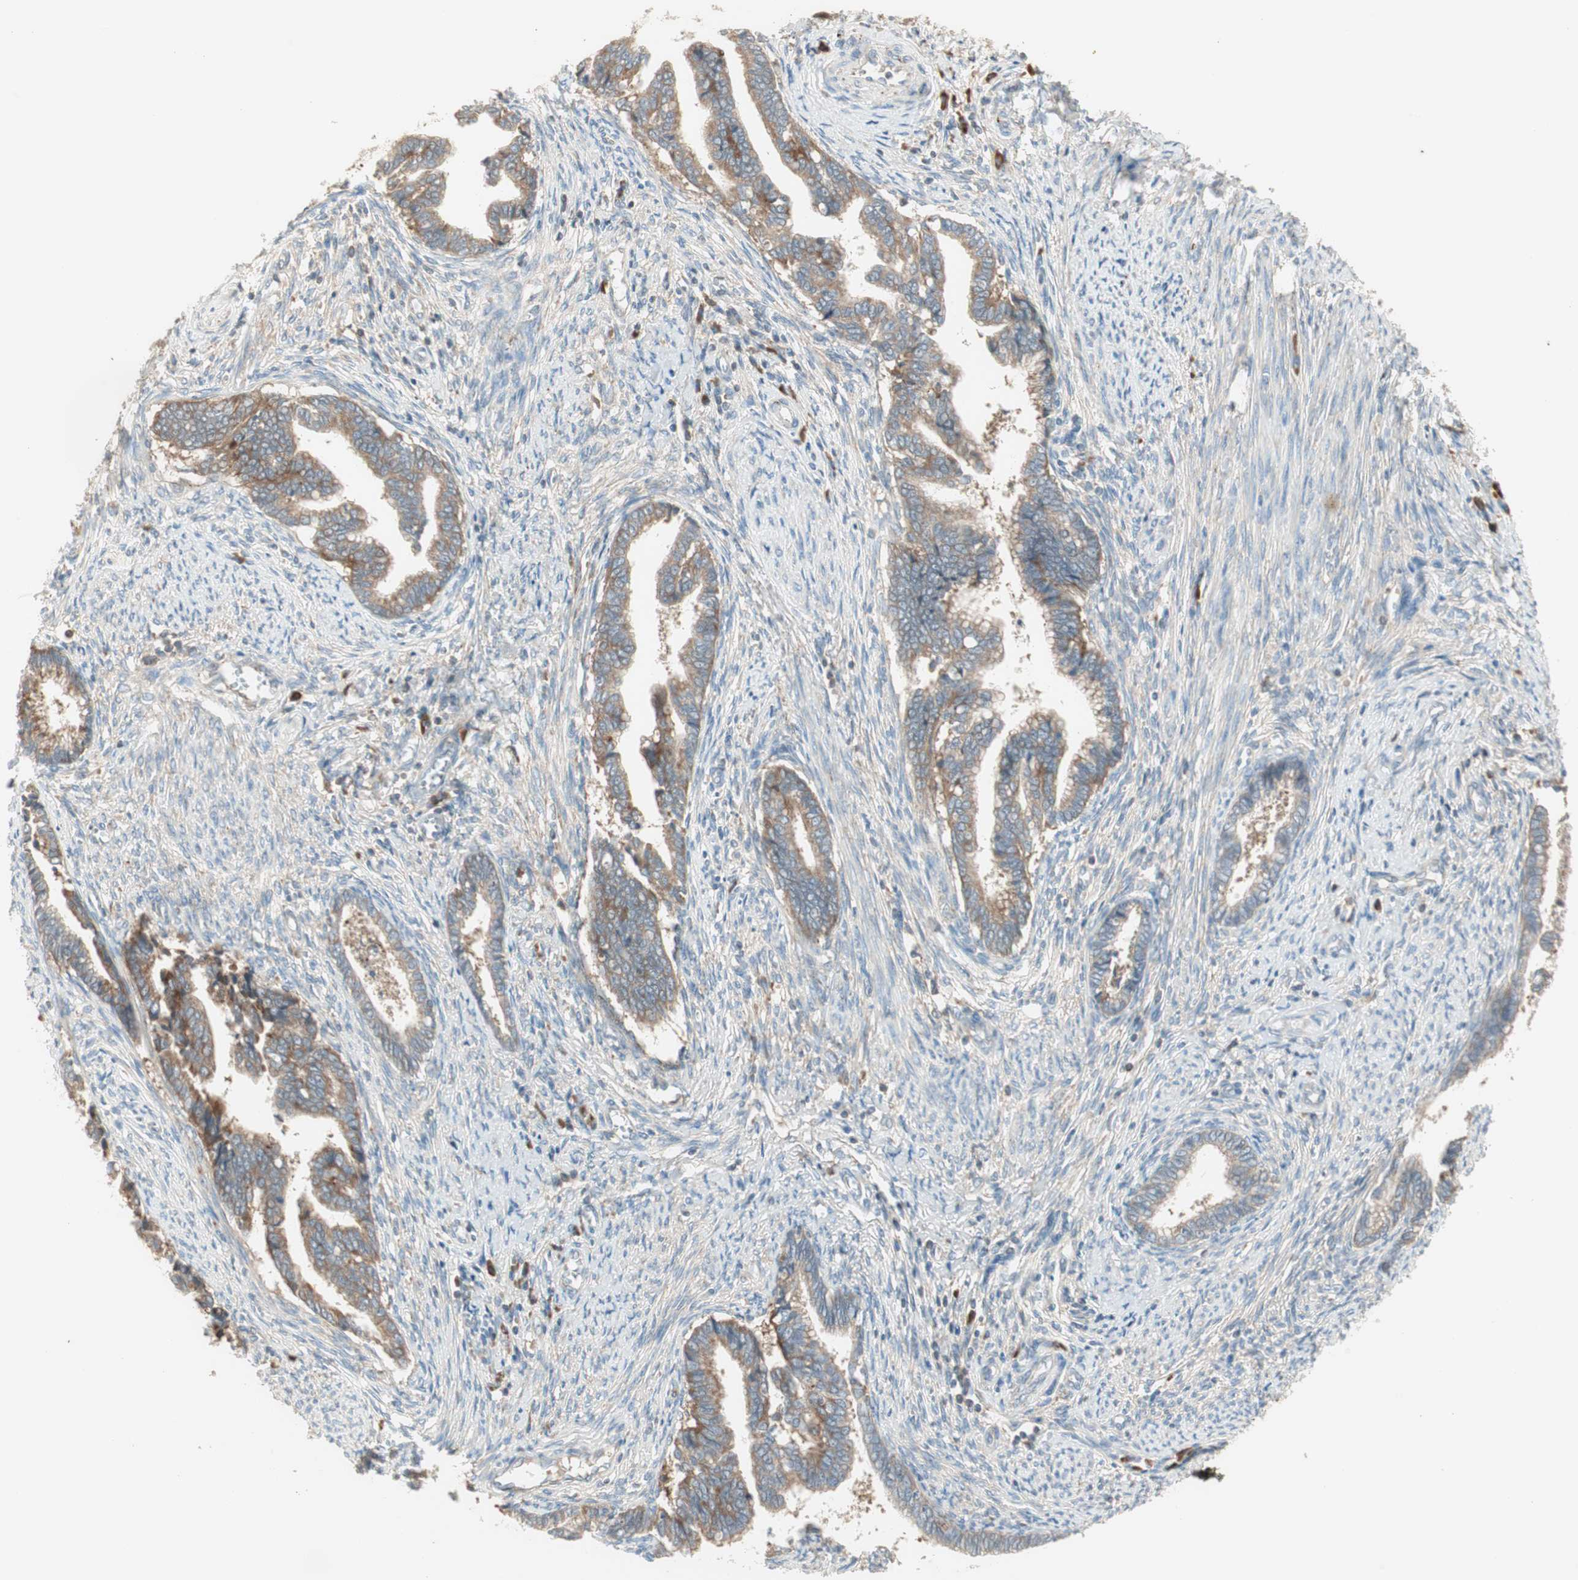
{"staining": {"intensity": "moderate", "quantity": ">75%", "location": "cytoplasmic/membranous"}, "tissue": "cervical cancer", "cell_type": "Tumor cells", "image_type": "cancer", "snomed": [{"axis": "morphology", "description": "Adenocarcinoma, NOS"}, {"axis": "topography", "description": "Cervix"}], "caption": "Cervical cancer (adenocarcinoma) stained for a protein (brown) demonstrates moderate cytoplasmic/membranous positive expression in about >75% of tumor cells.", "gene": "RPL23", "patient": {"sex": "female", "age": 44}}